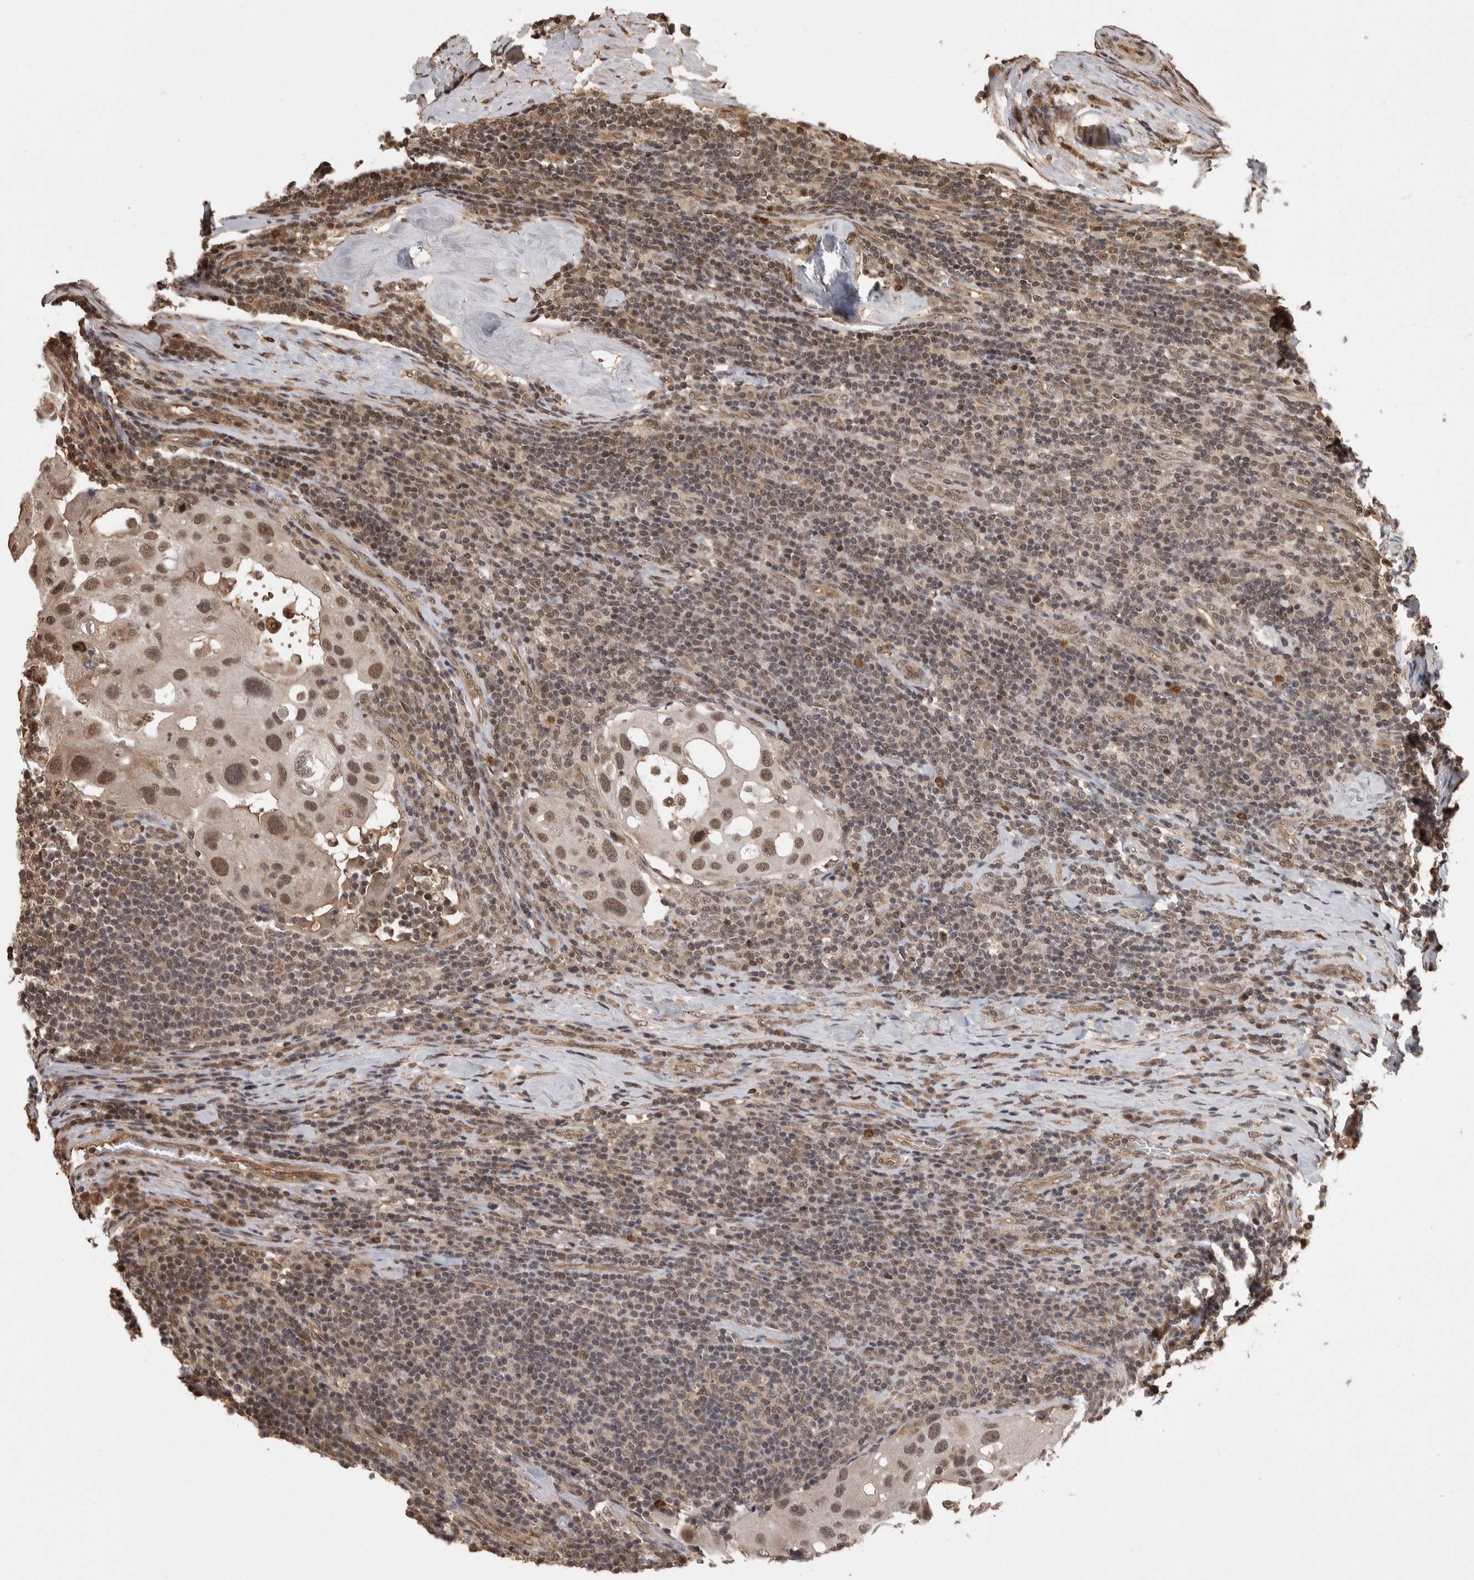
{"staining": {"intensity": "moderate", "quantity": ">75%", "location": "nuclear"}, "tissue": "urothelial cancer", "cell_type": "Tumor cells", "image_type": "cancer", "snomed": [{"axis": "morphology", "description": "Urothelial carcinoma, High grade"}, {"axis": "topography", "description": "Lymph node"}, {"axis": "topography", "description": "Urinary bladder"}], "caption": "High-power microscopy captured an immunohistochemistry photomicrograph of high-grade urothelial carcinoma, revealing moderate nuclear positivity in about >75% of tumor cells.", "gene": "ZNF592", "patient": {"sex": "male", "age": 51}}